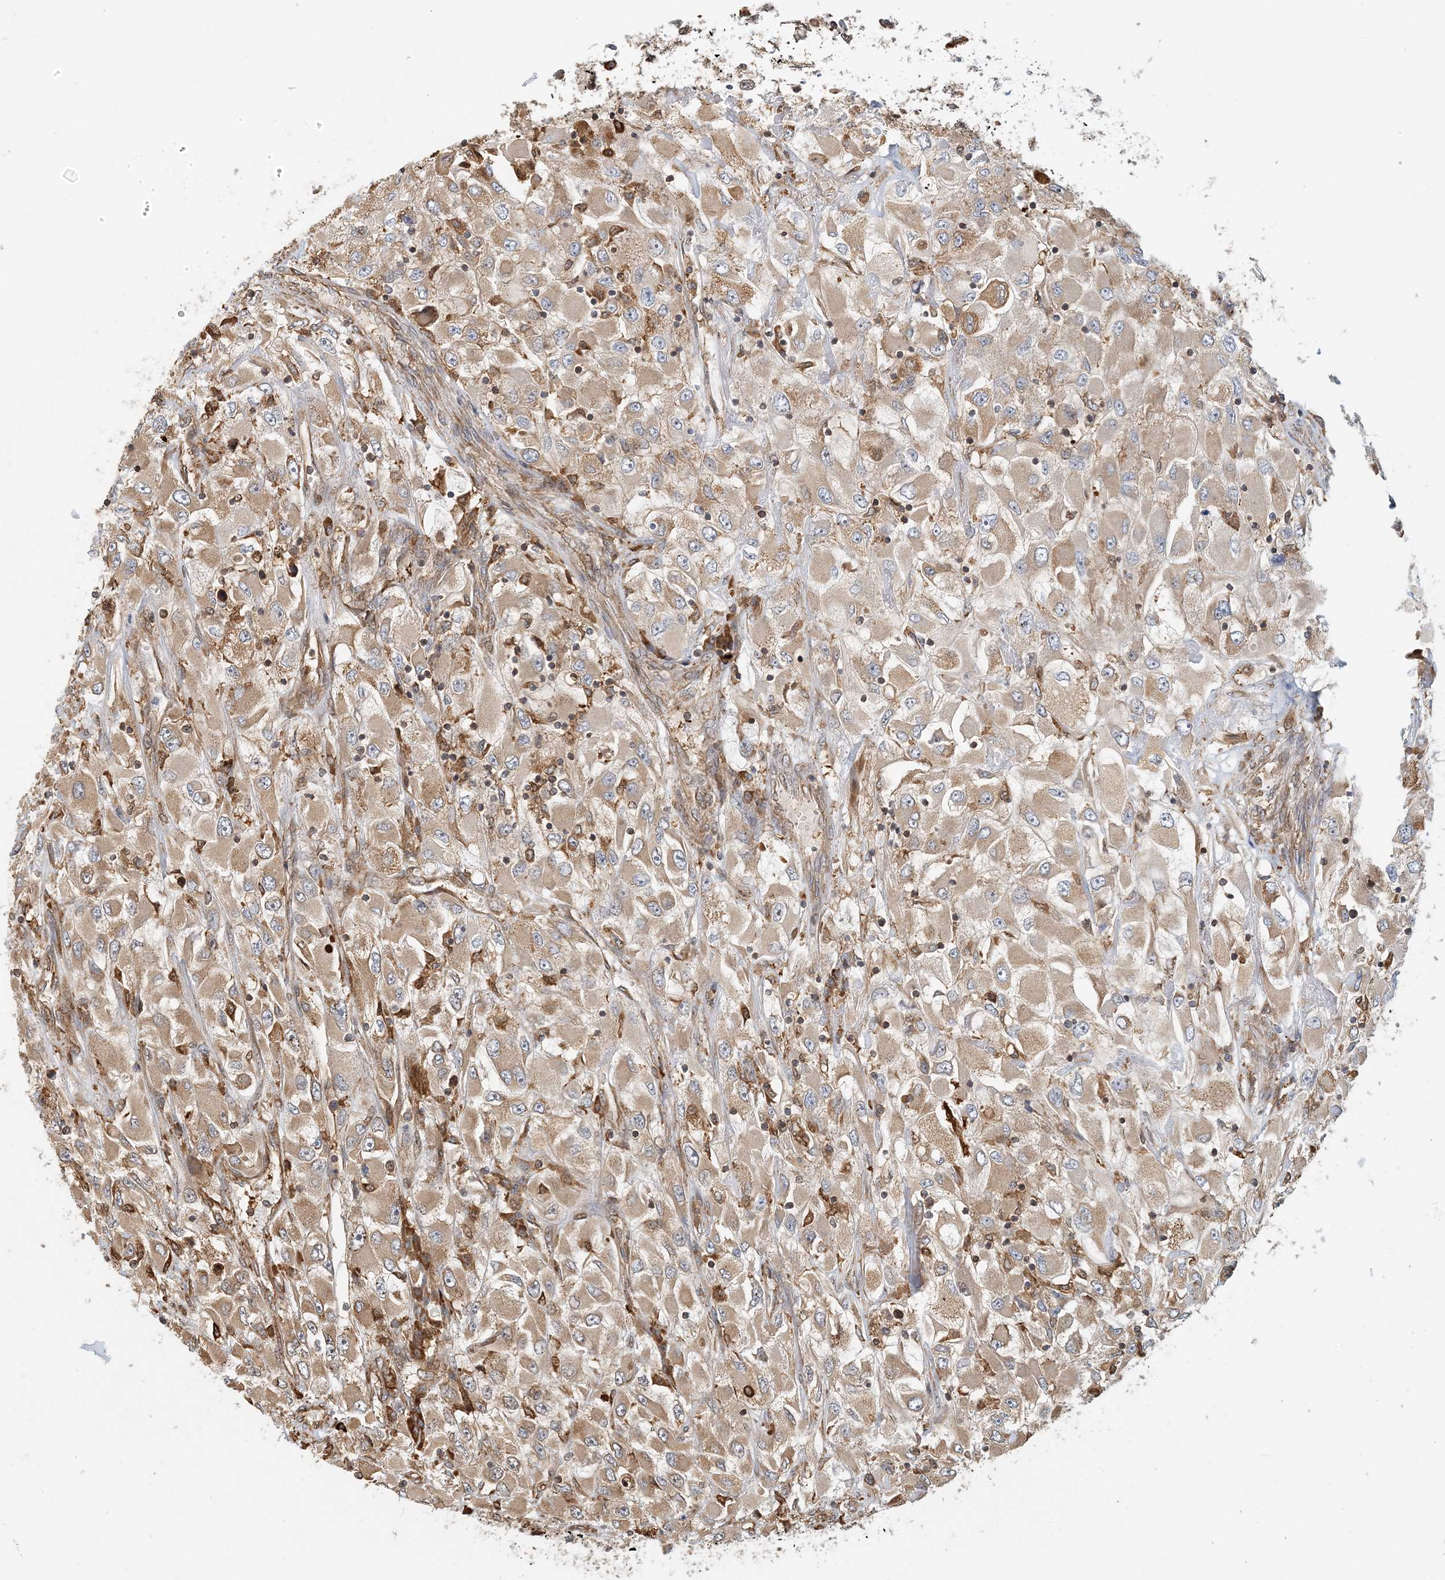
{"staining": {"intensity": "moderate", "quantity": "25%-75%", "location": "cytoplasmic/membranous"}, "tissue": "renal cancer", "cell_type": "Tumor cells", "image_type": "cancer", "snomed": [{"axis": "morphology", "description": "Adenocarcinoma, NOS"}, {"axis": "topography", "description": "Kidney"}], "caption": "Adenocarcinoma (renal) stained for a protein displays moderate cytoplasmic/membranous positivity in tumor cells. (DAB (3,3'-diaminobenzidine) IHC with brightfield microscopy, high magnification).", "gene": "HNMT", "patient": {"sex": "female", "age": 52}}